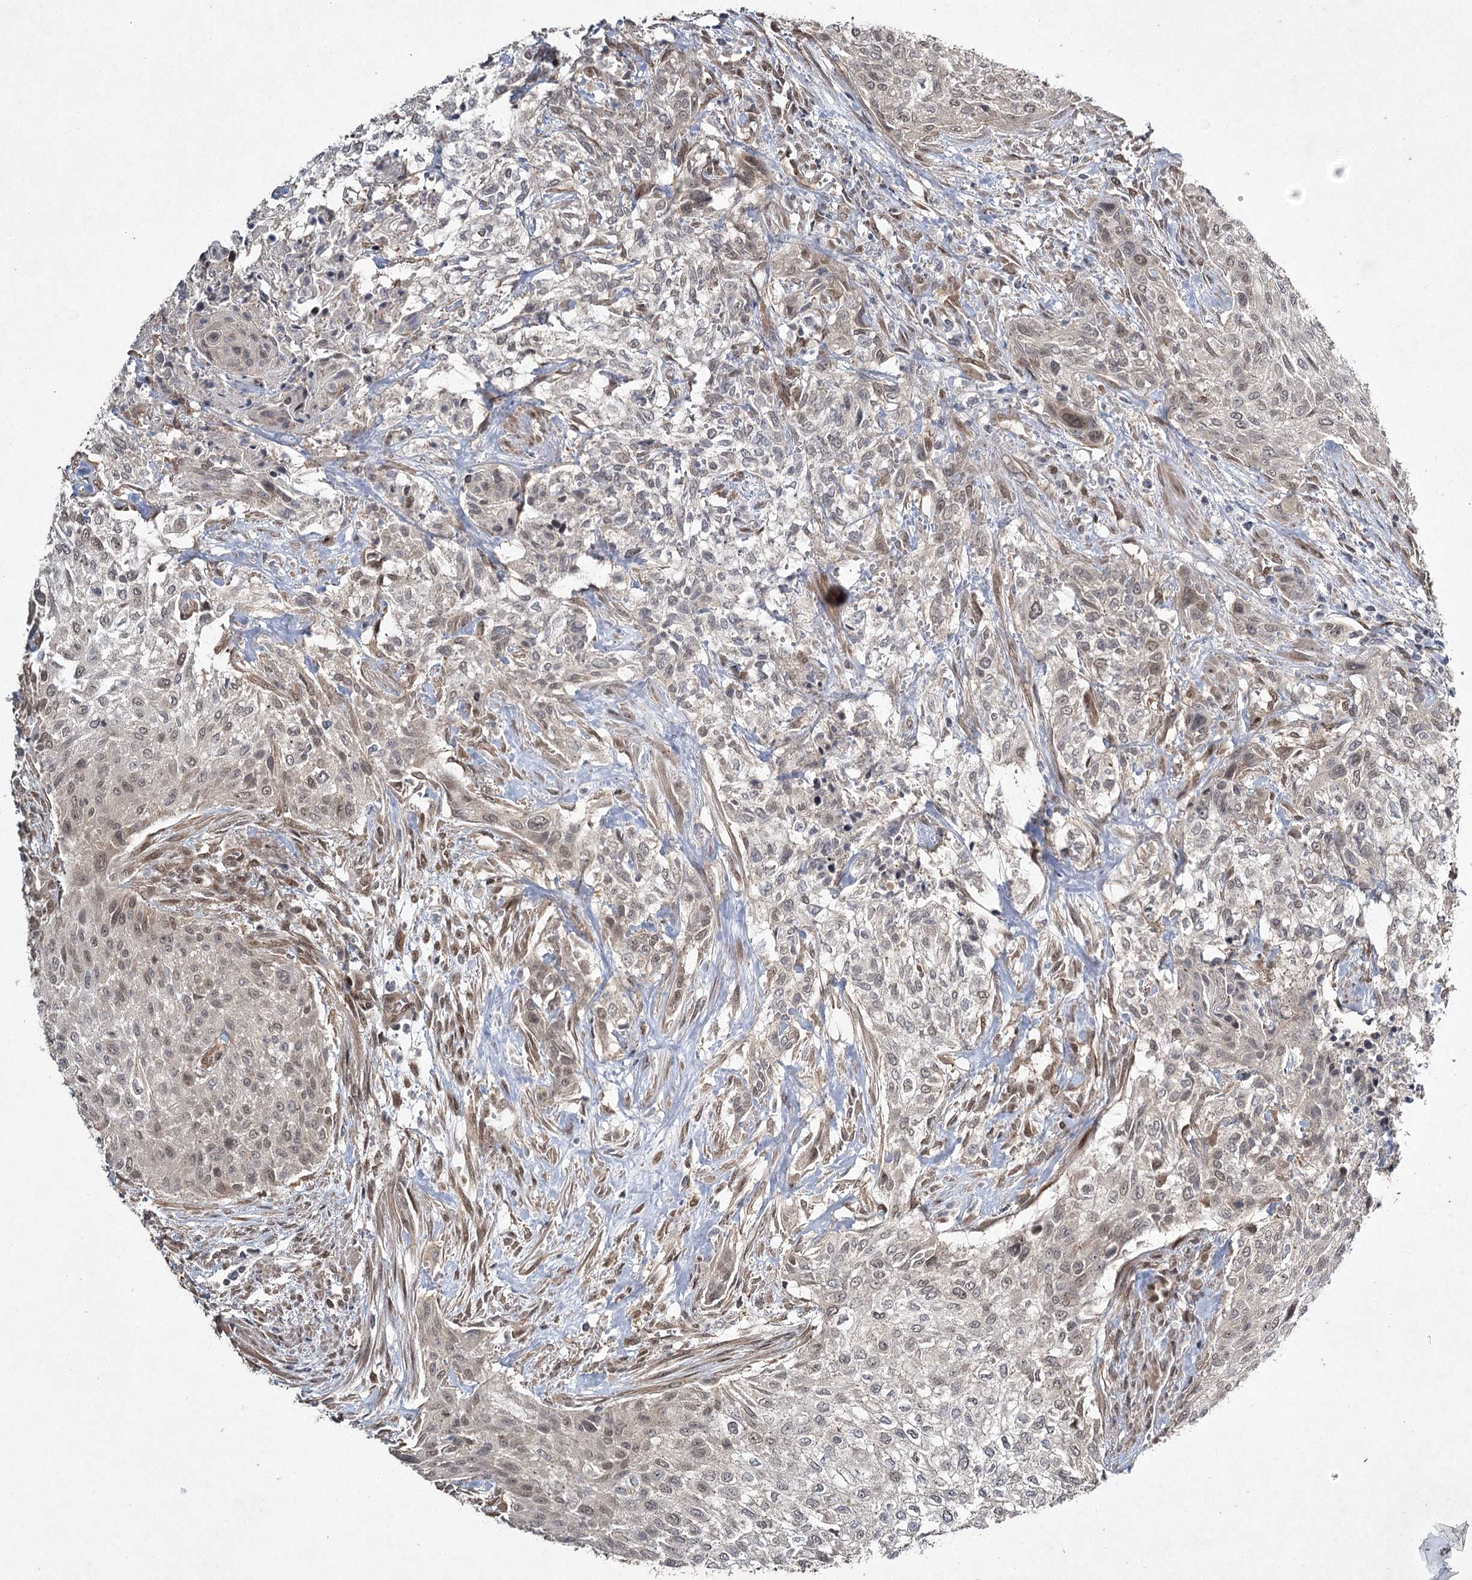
{"staining": {"intensity": "weak", "quantity": "25%-75%", "location": "nuclear"}, "tissue": "urothelial cancer", "cell_type": "Tumor cells", "image_type": "cancer", "snomed": [{"axis": "morphology", "description": "Normal tissue, NOS"}, {"axis": "morphology", "description": "Urothelial carcinoma, NOS"}, {"axis": "topography", "description": "Urinary bladder"}, {"axis": "topography", "description": "Peripheral nerve tissue"}], "caption": "A brown stain shows weak nuclear staining of a protein in human transitional cell carcinoma tumor cells. Ihc stains the protein in brown and the nuclei are stained blue.", "gene": "DCUN1D4", "patient": {"sex": "male", "age": 35}}